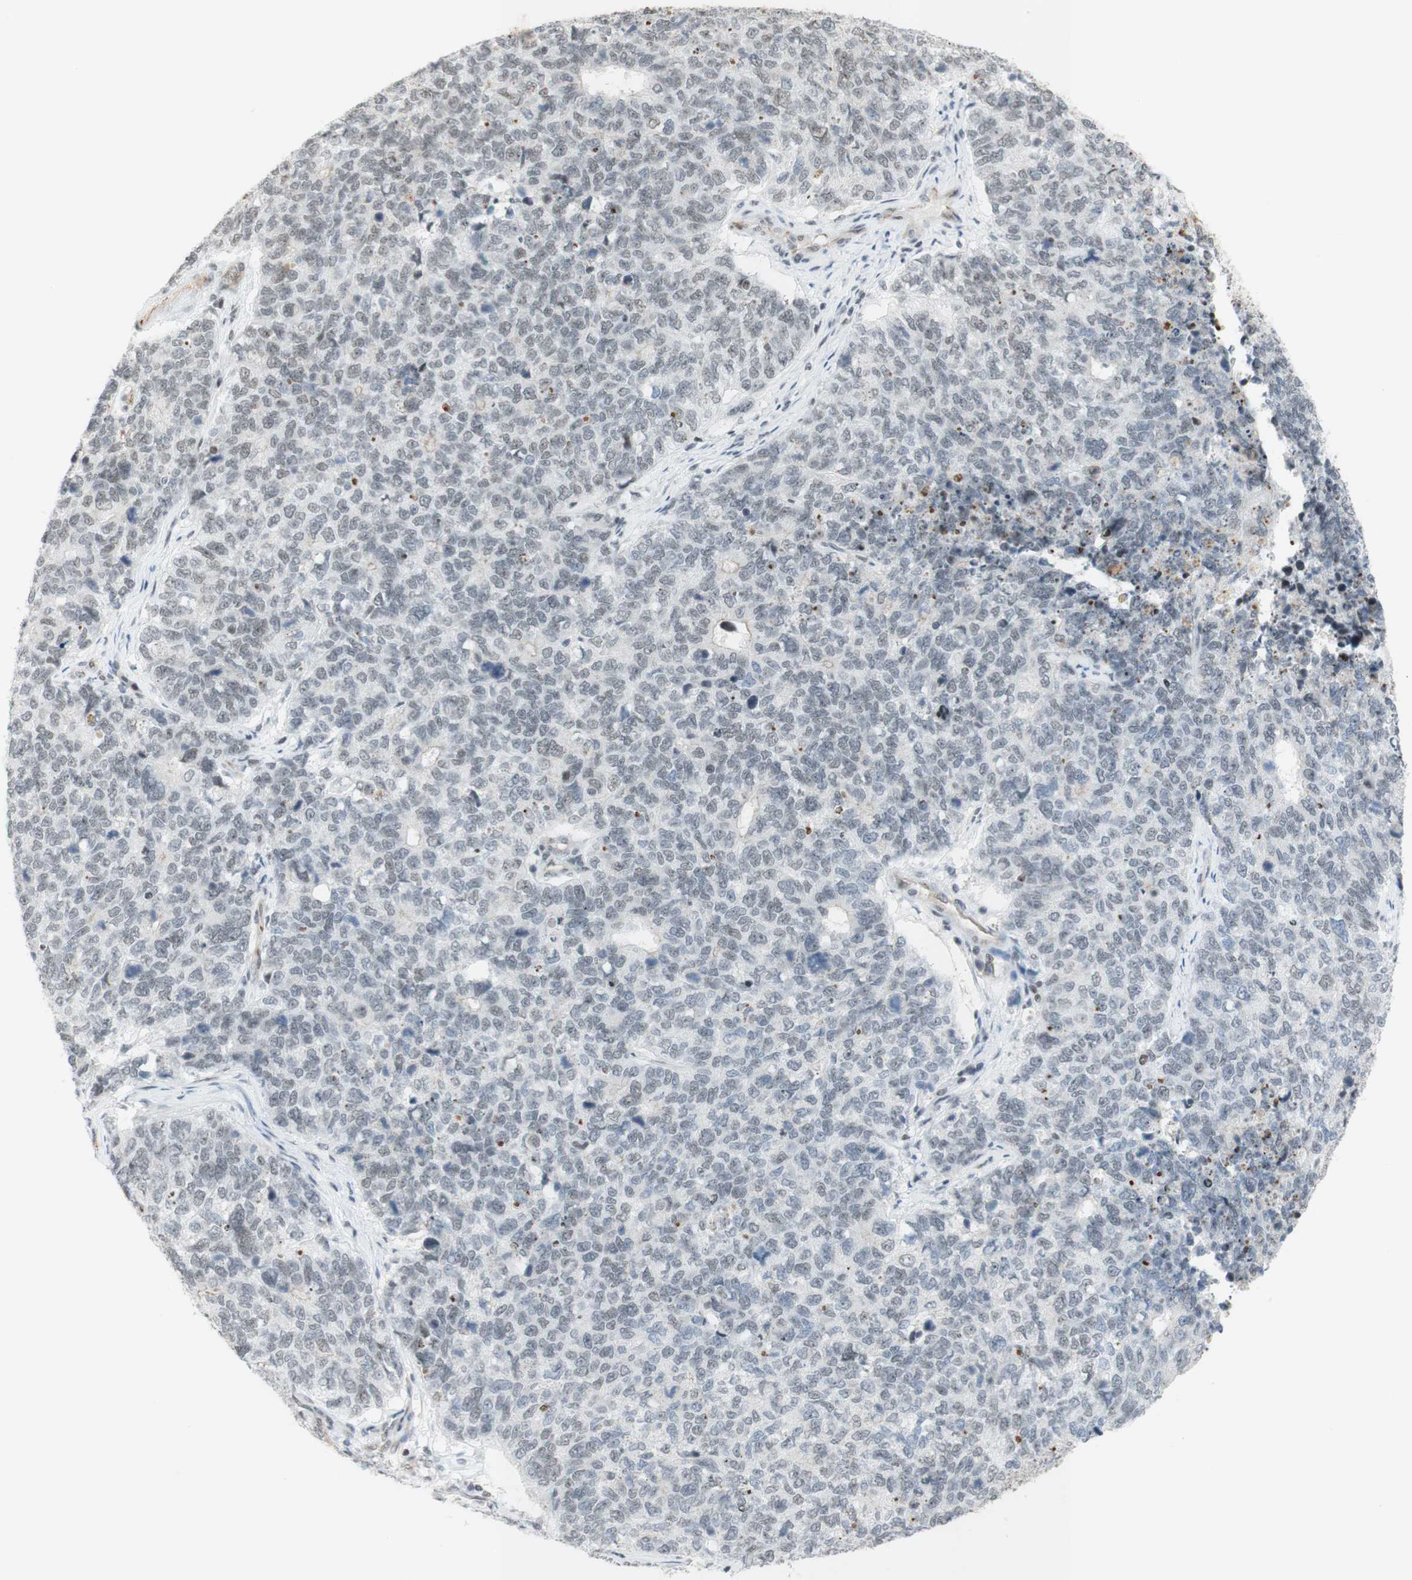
{"staining": {"intensity": "negative", "quantity": "none", "location": "none"}, "tissue": "cervical cancer", "cell_type": "Tumor cells", "image_type": "cancer", "snomed": [{"axis": "morphology", "description": "Squamous cell carcinoma, NOS"}, {"axis": "topography", "description": "Cervix"}], "caption": "Image shows no protein staining in tumor cells of cervical cancer (squamous cell carcinoma) tissue.", "gene": "IRF1", "patient": {"sex": "female", "age": 63}}